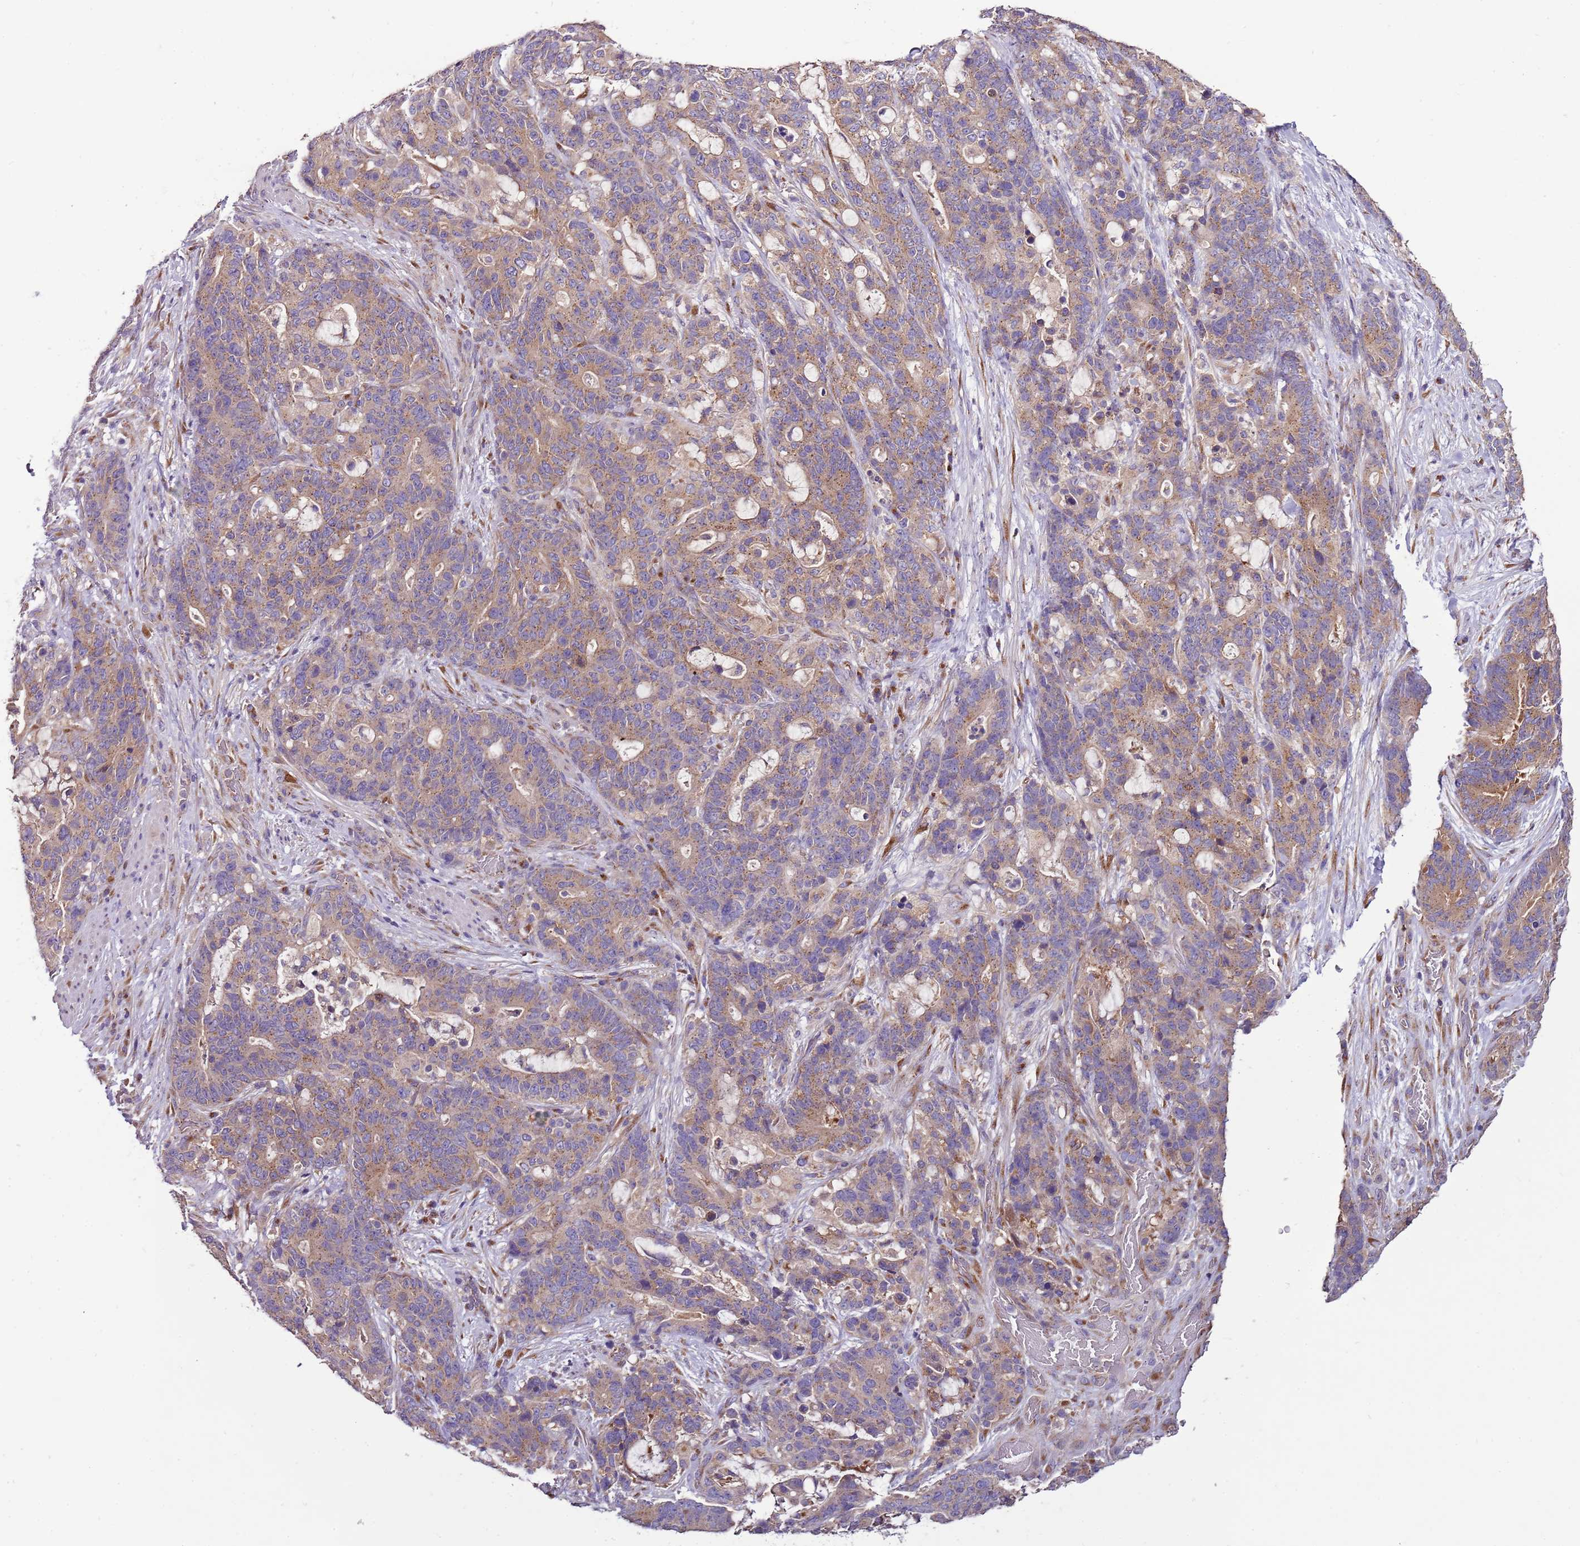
{"staining": {"intensity": "moderate", "quantity": ">75%", "location": "cytoplasmic/membranous"}, "tissue": "stomach cancer", "cell_type": "Tumor cells", "image_type": "cancer", "snomed": [{"axis": "morphology", "description": "Normal tissue, NOS"}, {"axis": "morphology", "description": "Adenocarcinoma, NOS"}, {"axis": "topography", "description": "Stomach"}], "caption": "Tumor cells show medium levels of moderate cytoplasmic/membranous expression in about >75% of cells in human adenocarcinoma (stomach).", "gene": "FAM20A", "patient": {"sex": "female", "age": 64}}